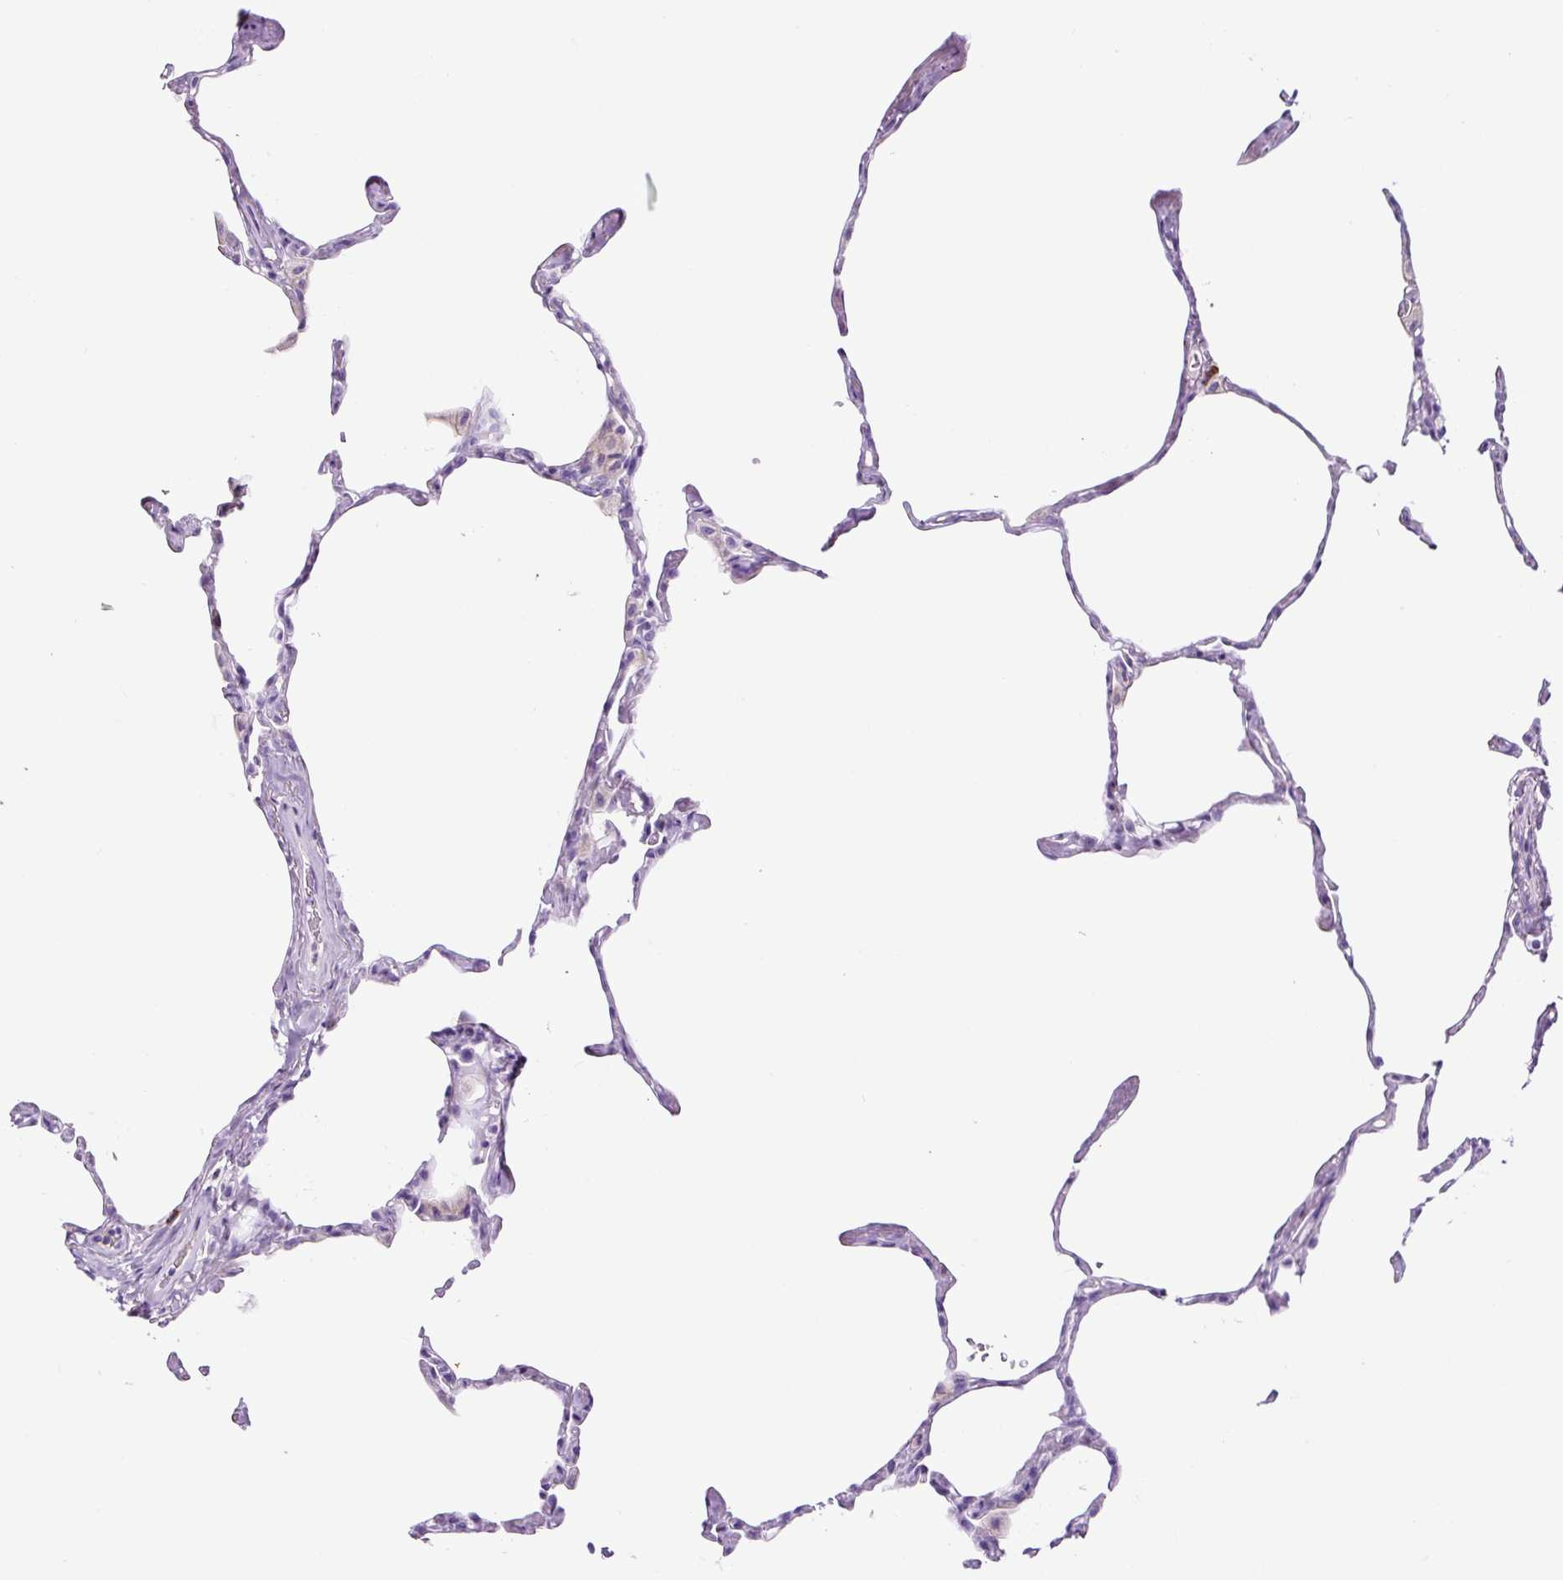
{"staining": {"intensity": "negative", "quantity": "none", "location": "none"}, "tissue": "lung", "cell_type": "Alveolar cells", "image_type": "normal", "snomed": [{"axis": "morphology", "description": "Normal tissue, NOS"}, {"axis": "topography", "description": "Lung"}], "caption": "IHC image of normal lung: human lung stained with DAB (3,3'-diaminobenzidine) displays no significant protein positivity in alveolar cells. (Stains: DAB immunohistochemistry with hematoxylin counter stain, Microscopy: brightfield microscopy at high magnification).", "gene": "RNF212B", "patient": {"sex": "male", "age": 65}}